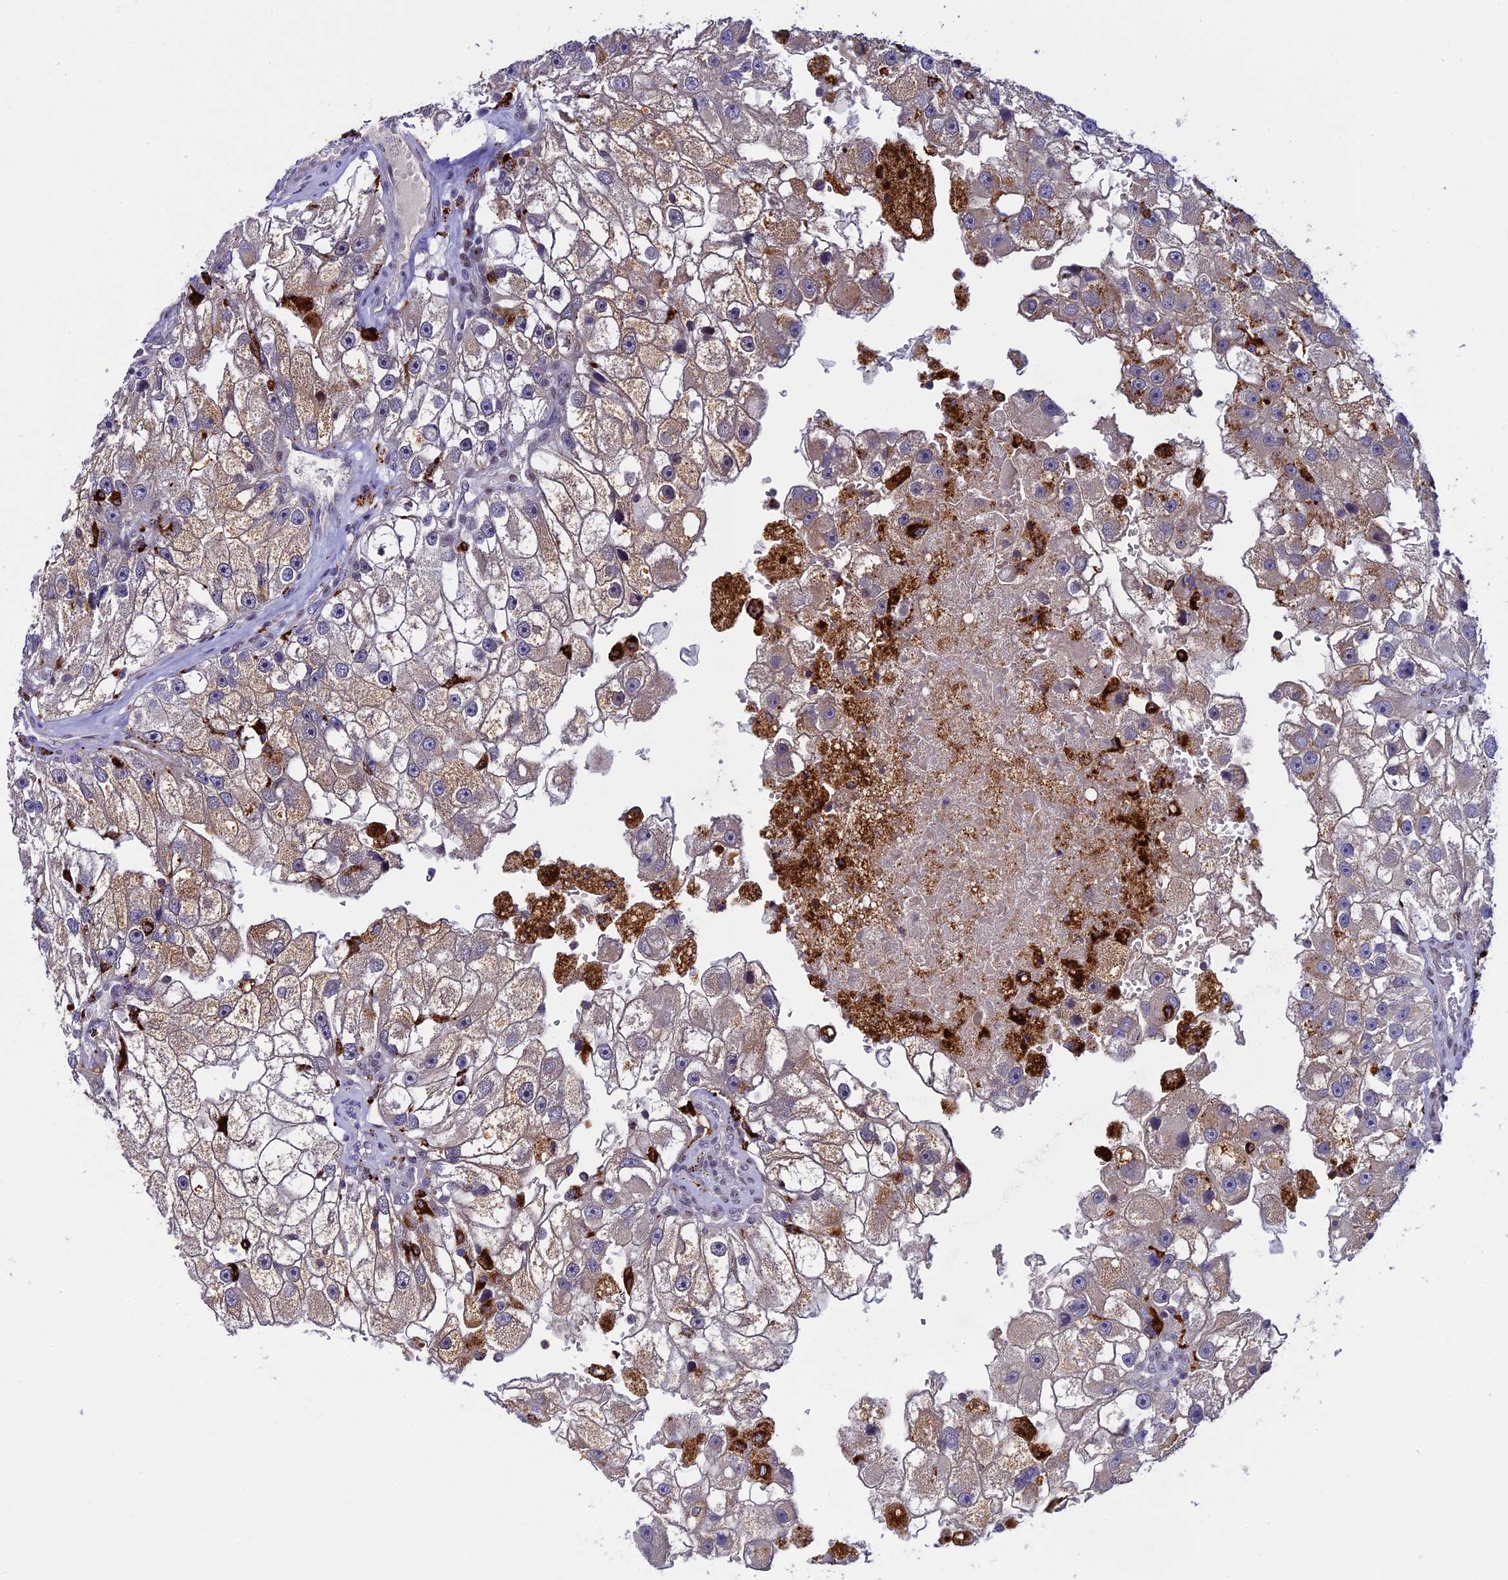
{"staining": {"intensity": "weak", "quantity": "25%-75%", "location": "cytoplasmic/membranous"}, "tissue": "renal cancer", "cell_type": "Tumor cells", "image_type": "cancer", "snomed": [{"axis": "morphology", "description": "Adenocarcinoma, NOS"}, {"axis": "topography", "description": "Kidney"}], "caption": "Protein analysis of renal adenocarcinoma tissue shows weak cytoplasmic/membranous staining in about 25%-75% of tumor cells.", "gene": "HIC1", "patient": {"sex": "male", "age": 63}}